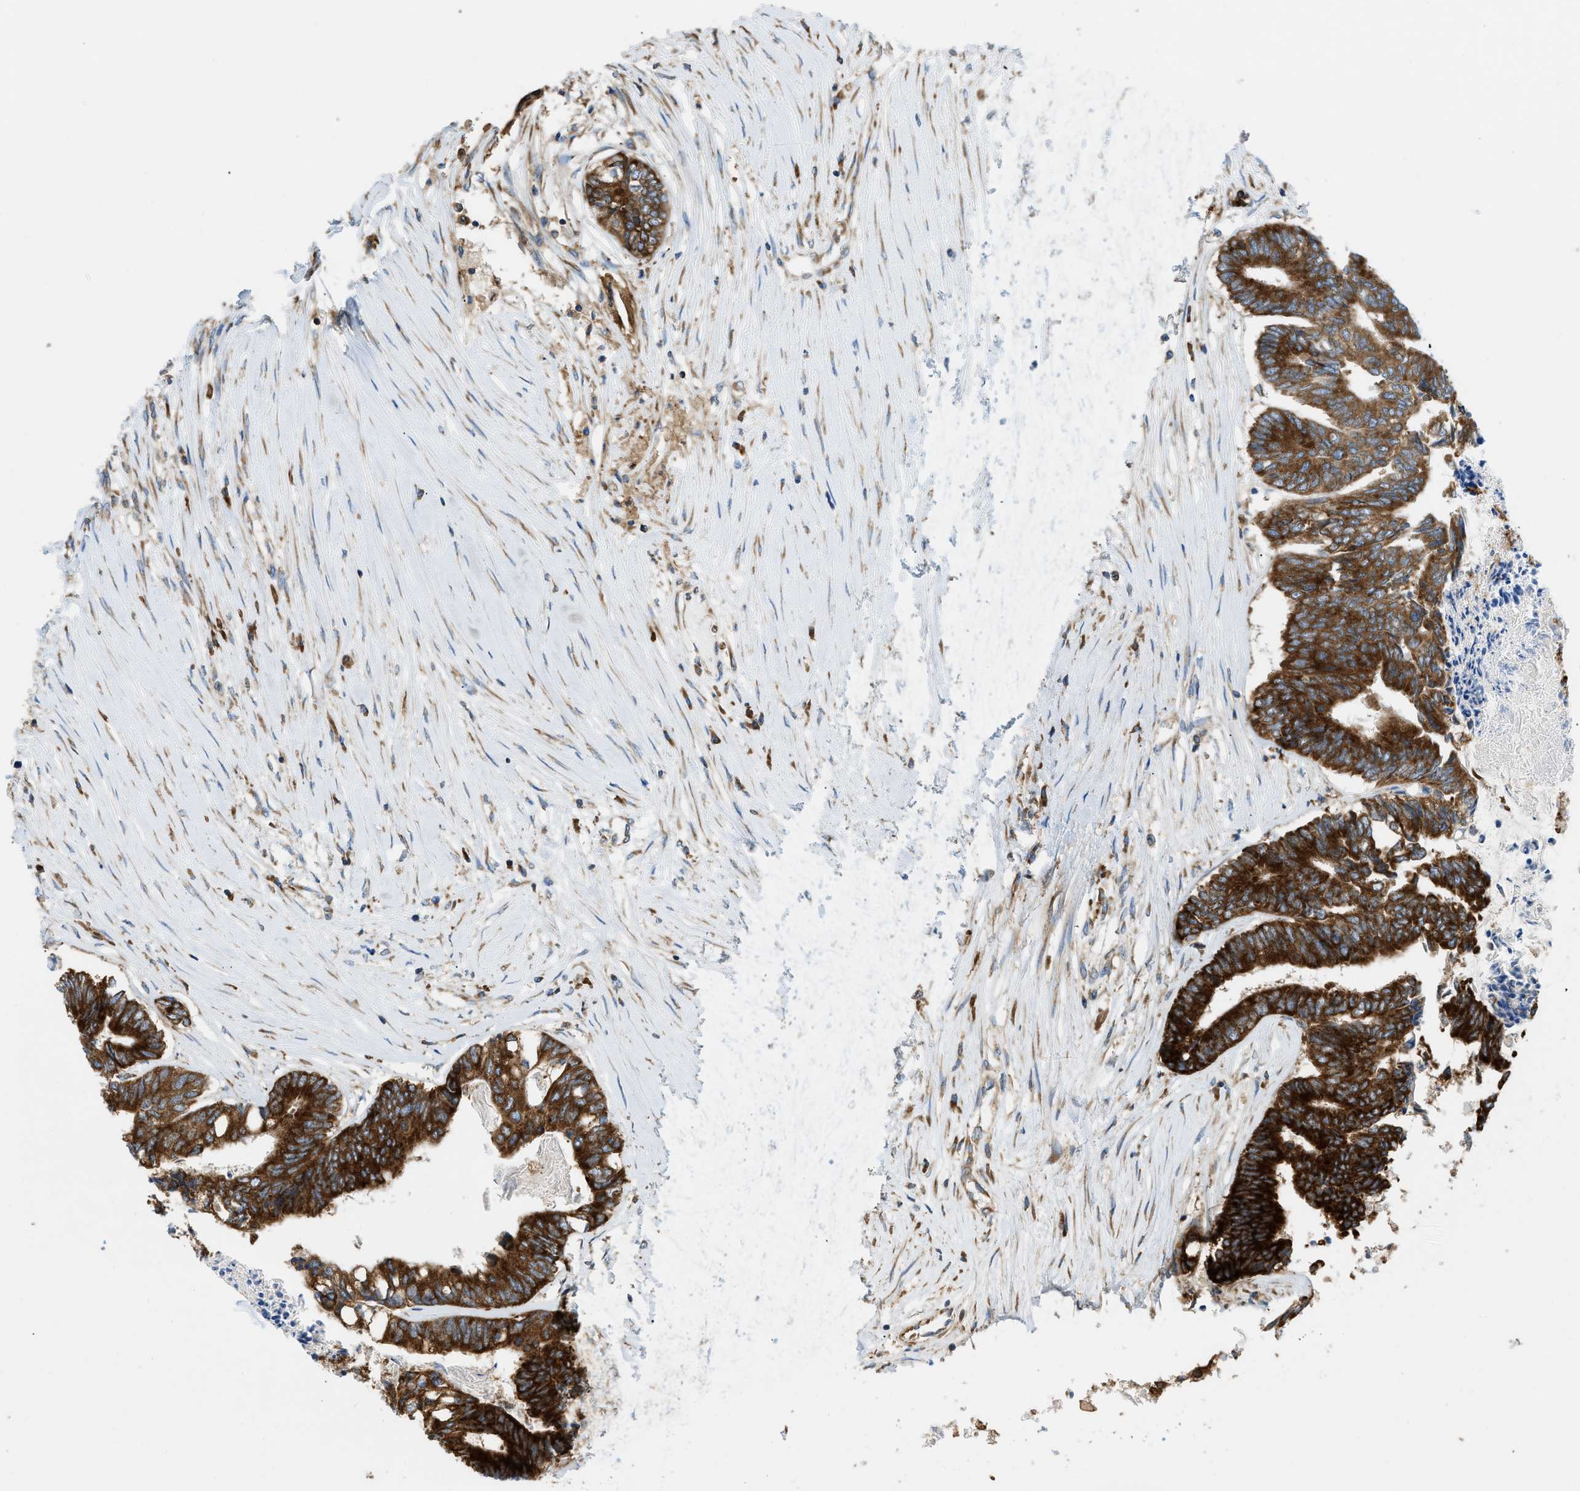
{"staining": {"intensity": "strong", "quantity": ">75%", "location": "cytoplasmic/membranous"}, "tissue": "colorectal cancer", "cell_type": "Tumor cells", "image_type": "cancer", "snomed": [{"axis": "morphology", "description": "Adenocarcinoma, NOS"}, {"axis": "topography", "description": "Rectum"}], "caption": "Protein positivity by immunohistochemistry demonstrates strong cytoplasmic/membranous positivity in about >75% of tumor cells in adenocarcinoma (colorectal).", "gene": "GPAT4", "patient": {"sex": "male", "age": 63}}